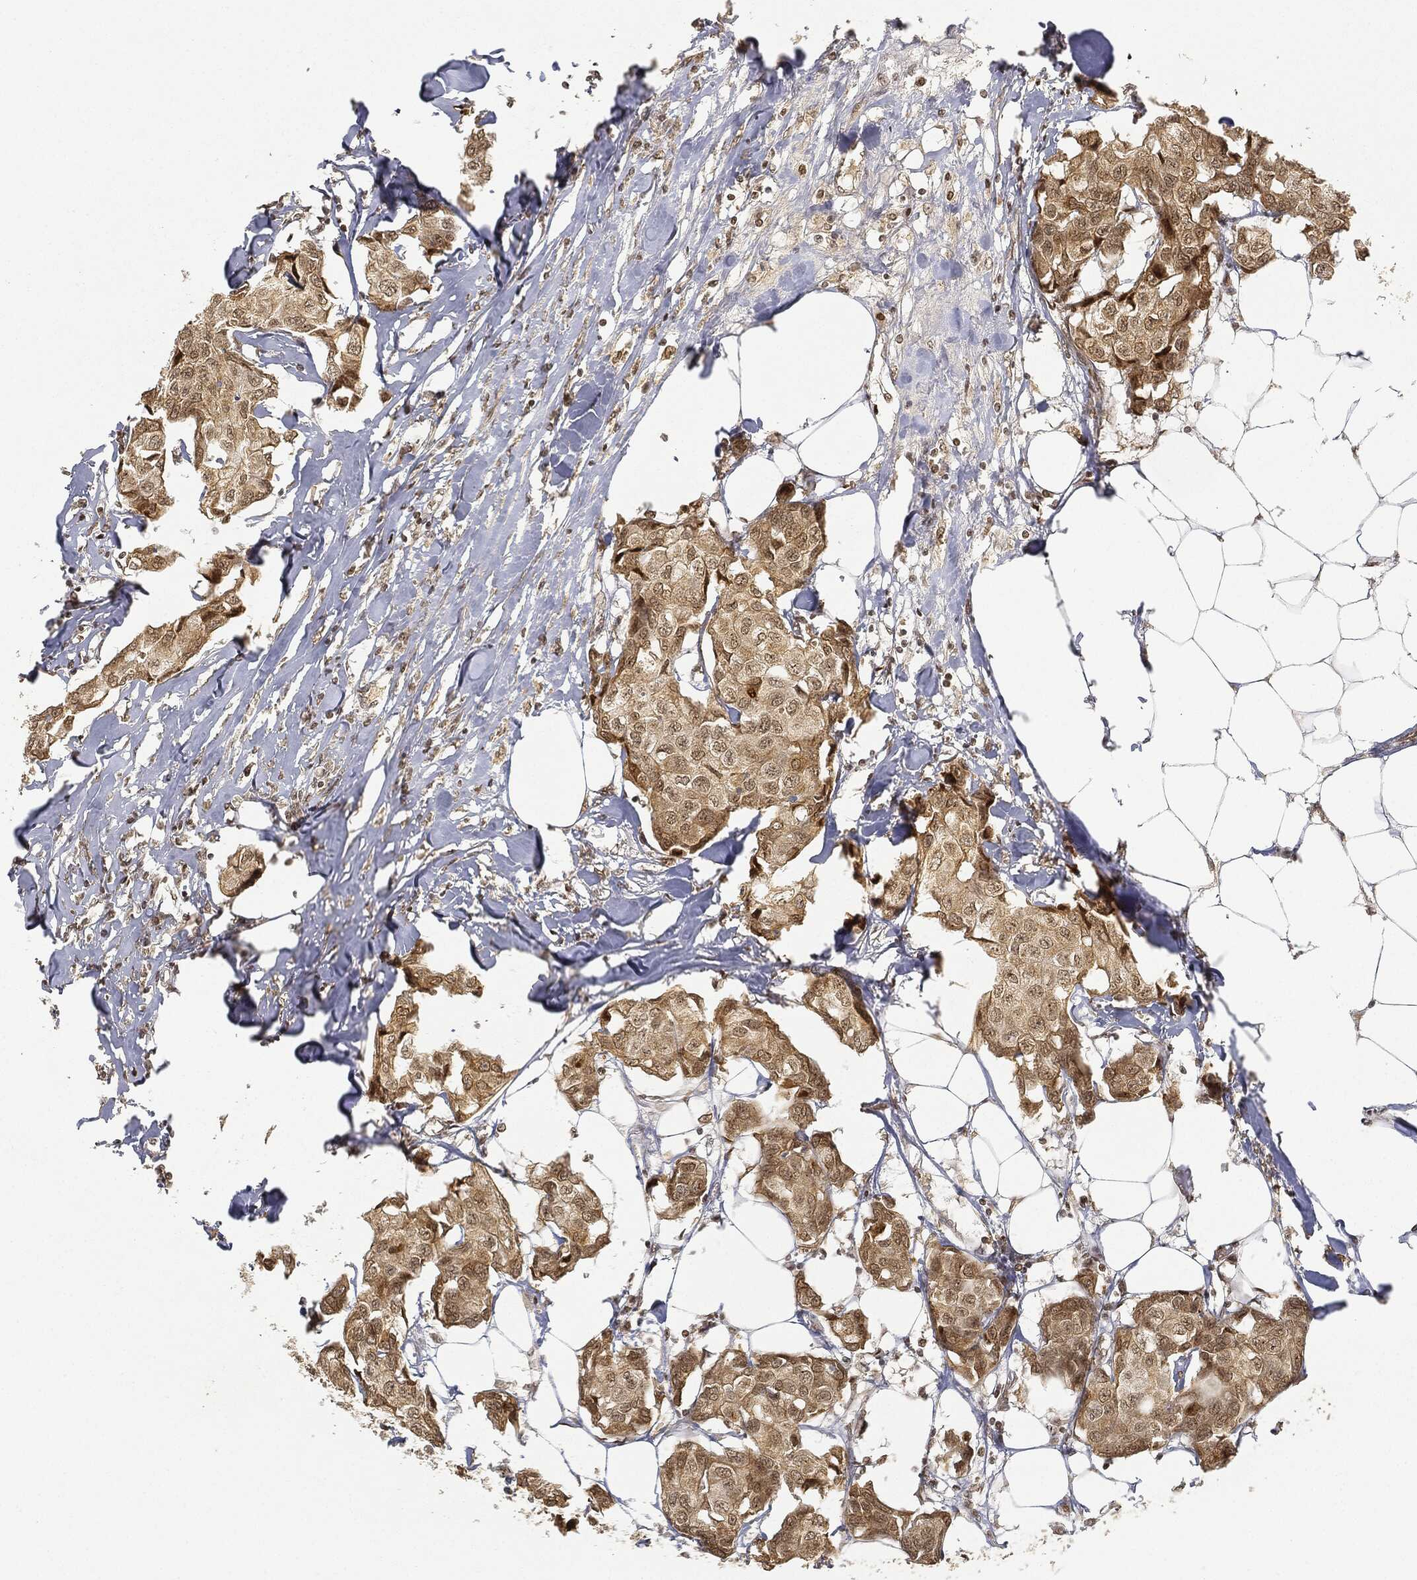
{"staining": {"intensity": "weak", "quantity": "25%-75%", "location": "cytoplasmic/membranous,nuclear"}, "tissue": "breast cancer", "cell_type": "Tumor cells", "image_type": "cancer", "snomed": [{"axis": "morphology", "description": "Duct carcinoma"}, {"axis": "topography", "description": "Breast"}], "caption": "Human breast intraductal carcinoma stained with a brown dye reveals weak cytoplasmic/membranous and nuclear positive positivity in about 25%-75% of tumor cells.", "gene": "CIB1", "patient": {"sex": "female", "age": 80}}